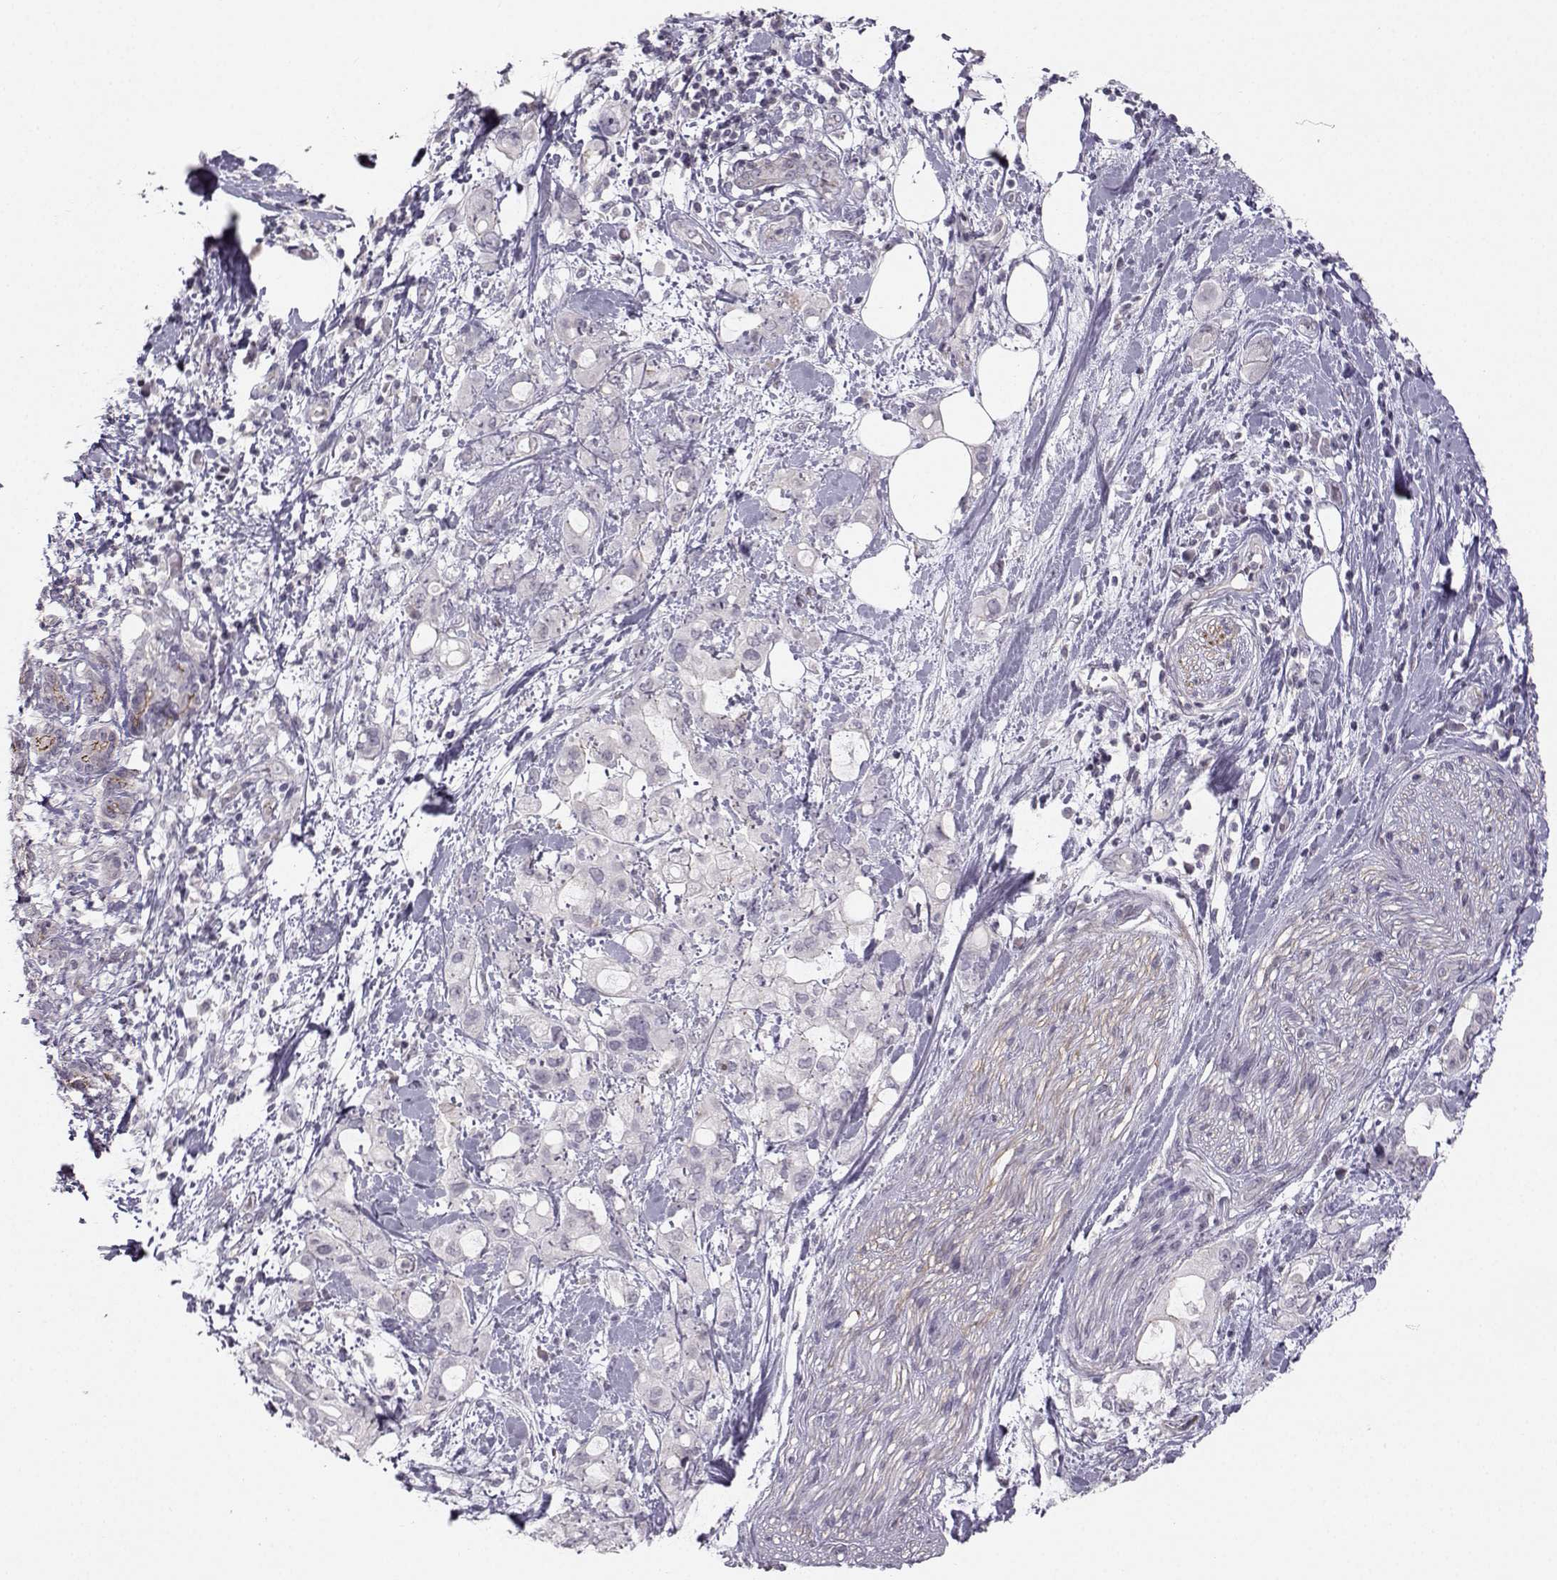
{"staining": {"intensity": "weak", "quantity": "<25%", "location": "cytoplasmic/membranous"}, "tissue": "pancreatic cancer", "cell_type": "Tumor cells", "image_type": "cancer", "snomed": [{"axis": "morphology", "description": "Adenocarcinoma, NOS"}, {"axis": "topography", "description": "Pancreas"}], "caption": "Immunohistochemical staining of pancreatic cancer exhibits no significant positivity in tumor cells.", "gene": "MAST1", "patient": {"sex": "female", "age": 56}}